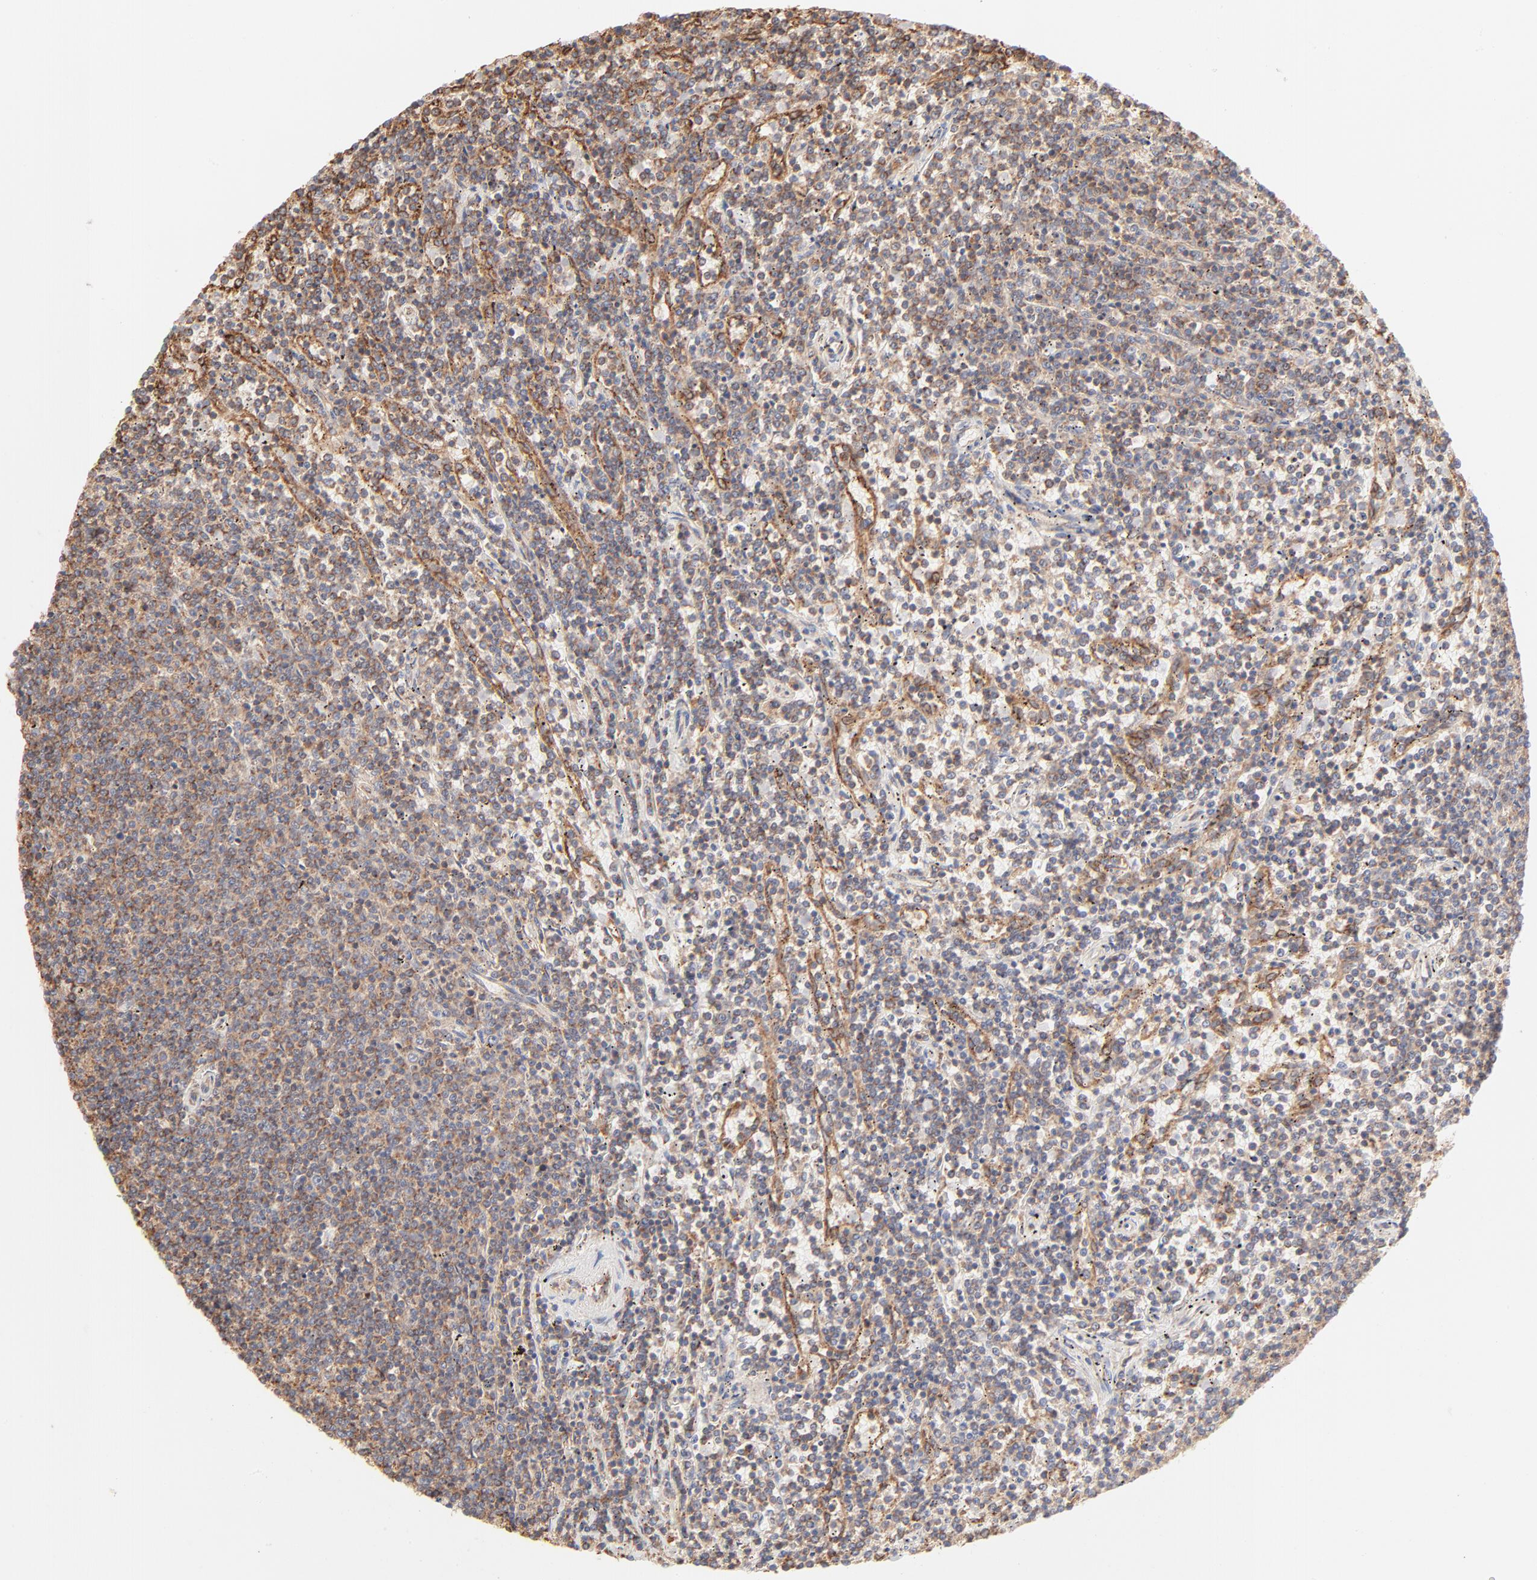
{"staining": {"intensity": "moderate", "quantity": ">75%", "location": "cytoplasmic/membranous"}, "tissue": "lymphoma", "cell_type": "Tumor cells", "image_type": "cancer", "snomed": [{"axis": "morphology", "description": "Malignant lymphoma, non-Hodgkin's type, Low grade"}, {"axis": "topography", "description": "Spleen"}], "caption": "Lymphoma stained for a protein (brown) demonstrates moderate cytoplasmic/membranous positive positivity in approximately >75% of tumor cells.", "gene": "CLTB", "patient": {"sex": "female", "age": 50}}